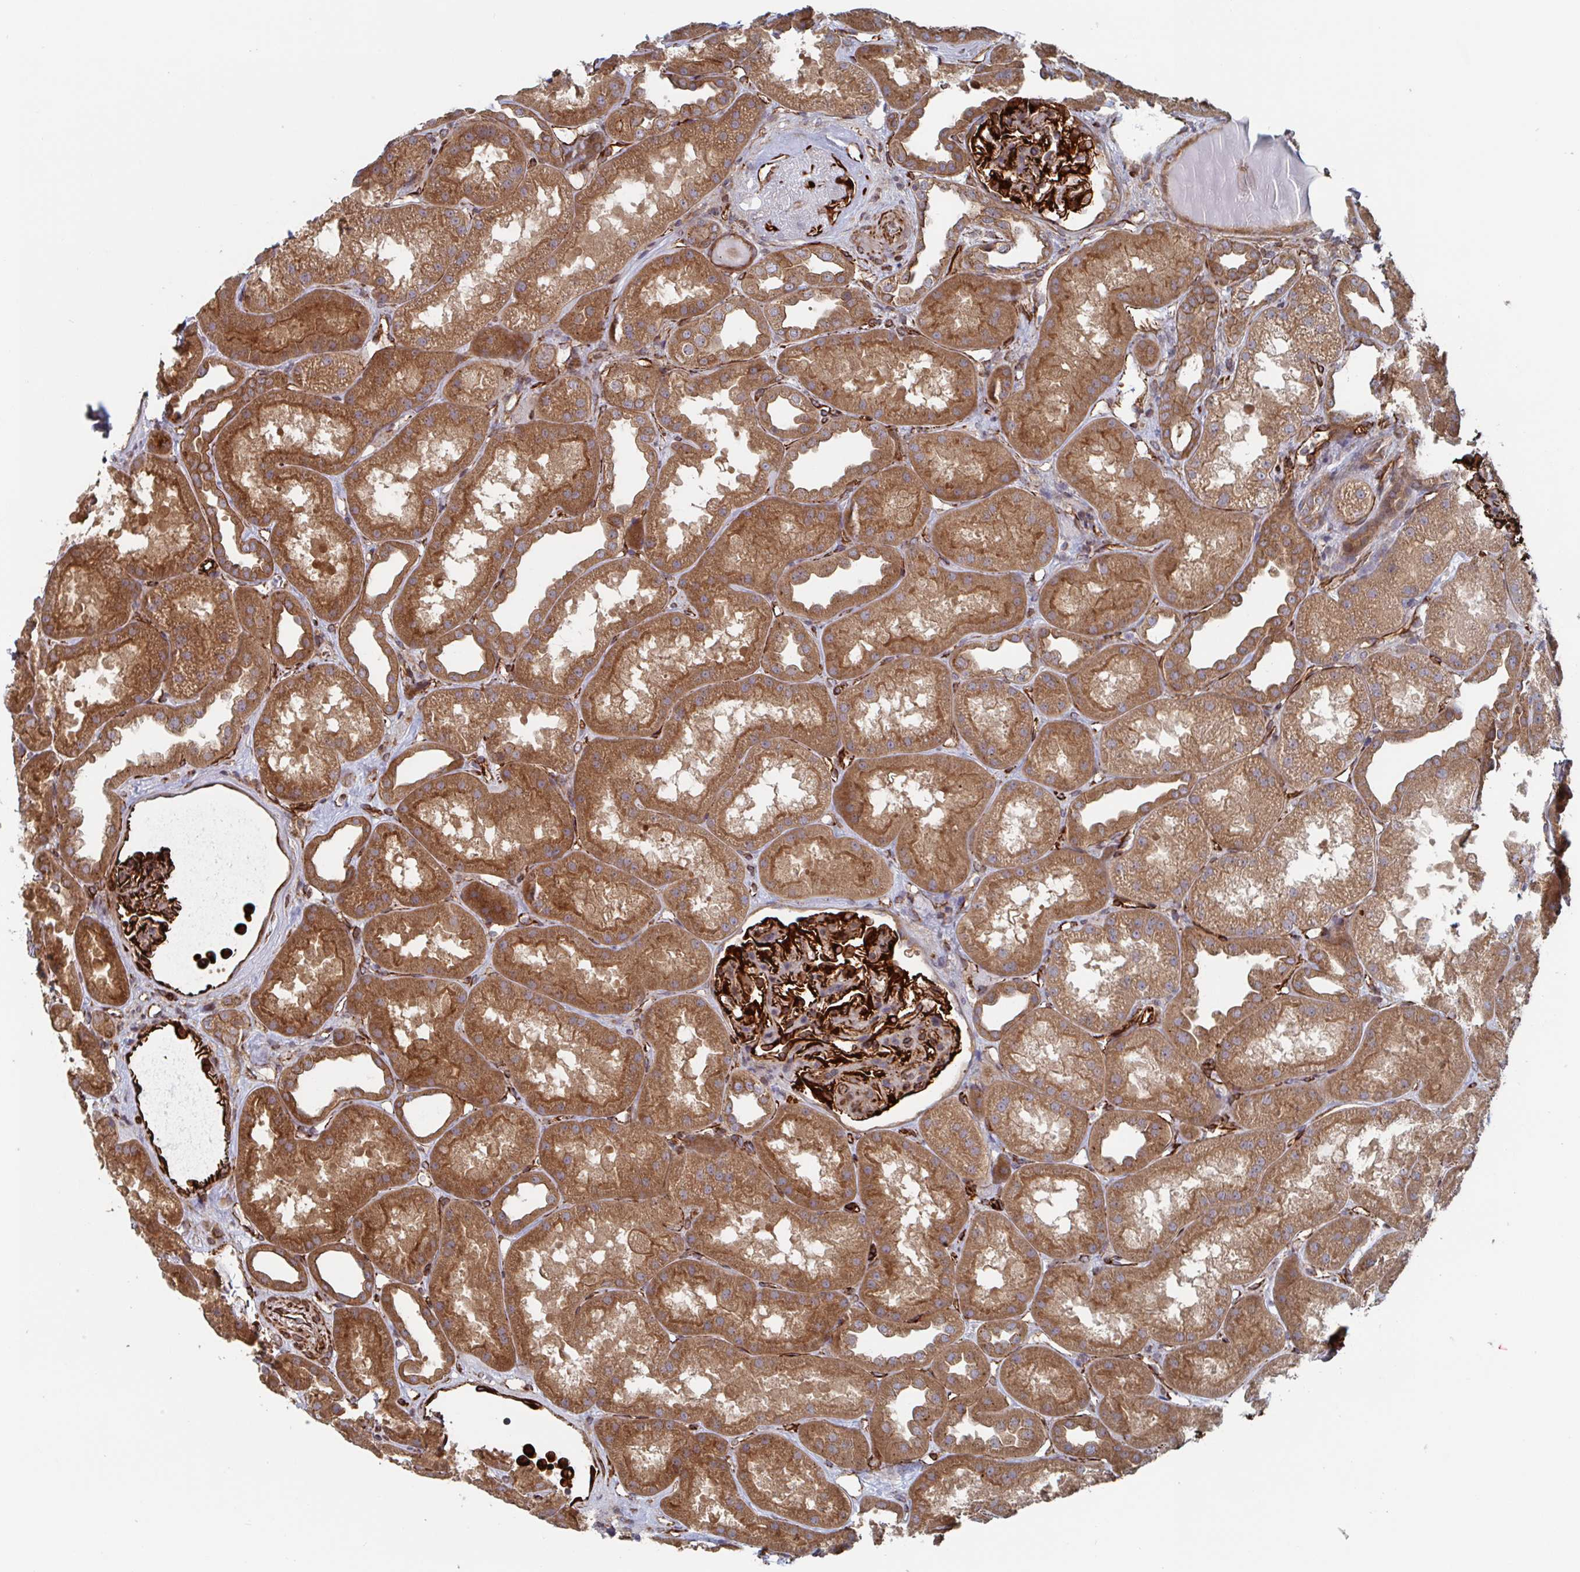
{"staining": {"intensity": "strong", "quantity": ">75%", "location": "cytoplasmic/membranous"}, "tissue": "kidney", "cell_type": "Cells in glomeruli", "image_type": "normal", "snomed": [{"axis": "morphology", "description": "Normal tissue, NOS"}, {"axis": "topography", "description": "Kidney"}], "caption": "Cells in glomeruli exhibit high levels of strong cytoplasmic/membranous expression in about >75% of cells in normal kidney.", "gene": "DVL3", "patient": {"sex": "male", "age": 61}}